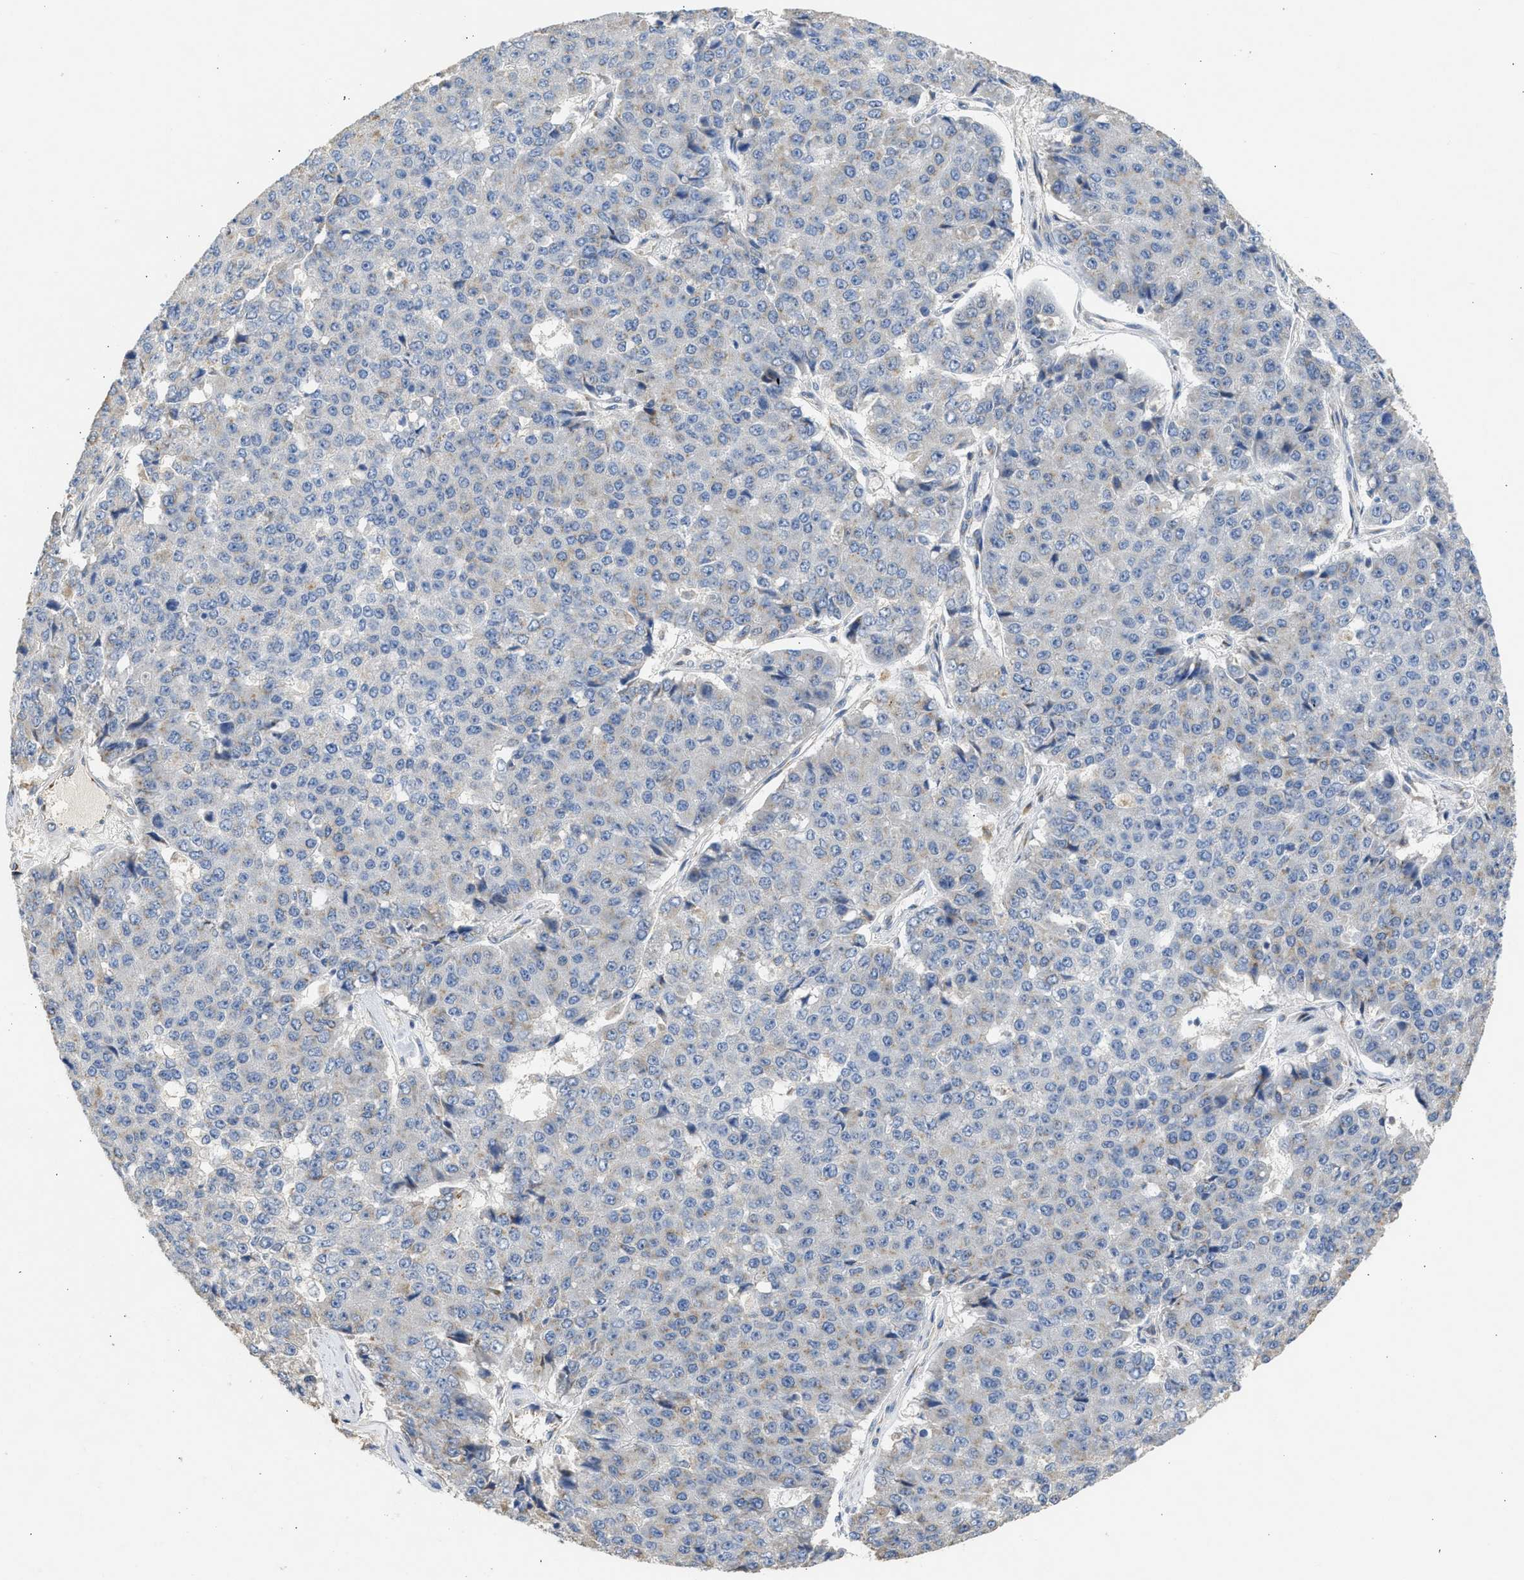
{"staining": {"intensity": "negative", "quantity": "none", "location": "none"}, "tissue": "pancreatic cancer", "cell_type": "Tumor cells", "image_type": "cancer", "snomed": [{"axis": "morphology", "description": "Adenocarcinoma, NOS"}, {"axis": "topography", "description": "Pancreas"}], "caption": "The micrograph exhibits no staining of tumor cells in pancreatic cancer.", "gene": "IPO8", "patient": {"sex": "male", "age": 50}}